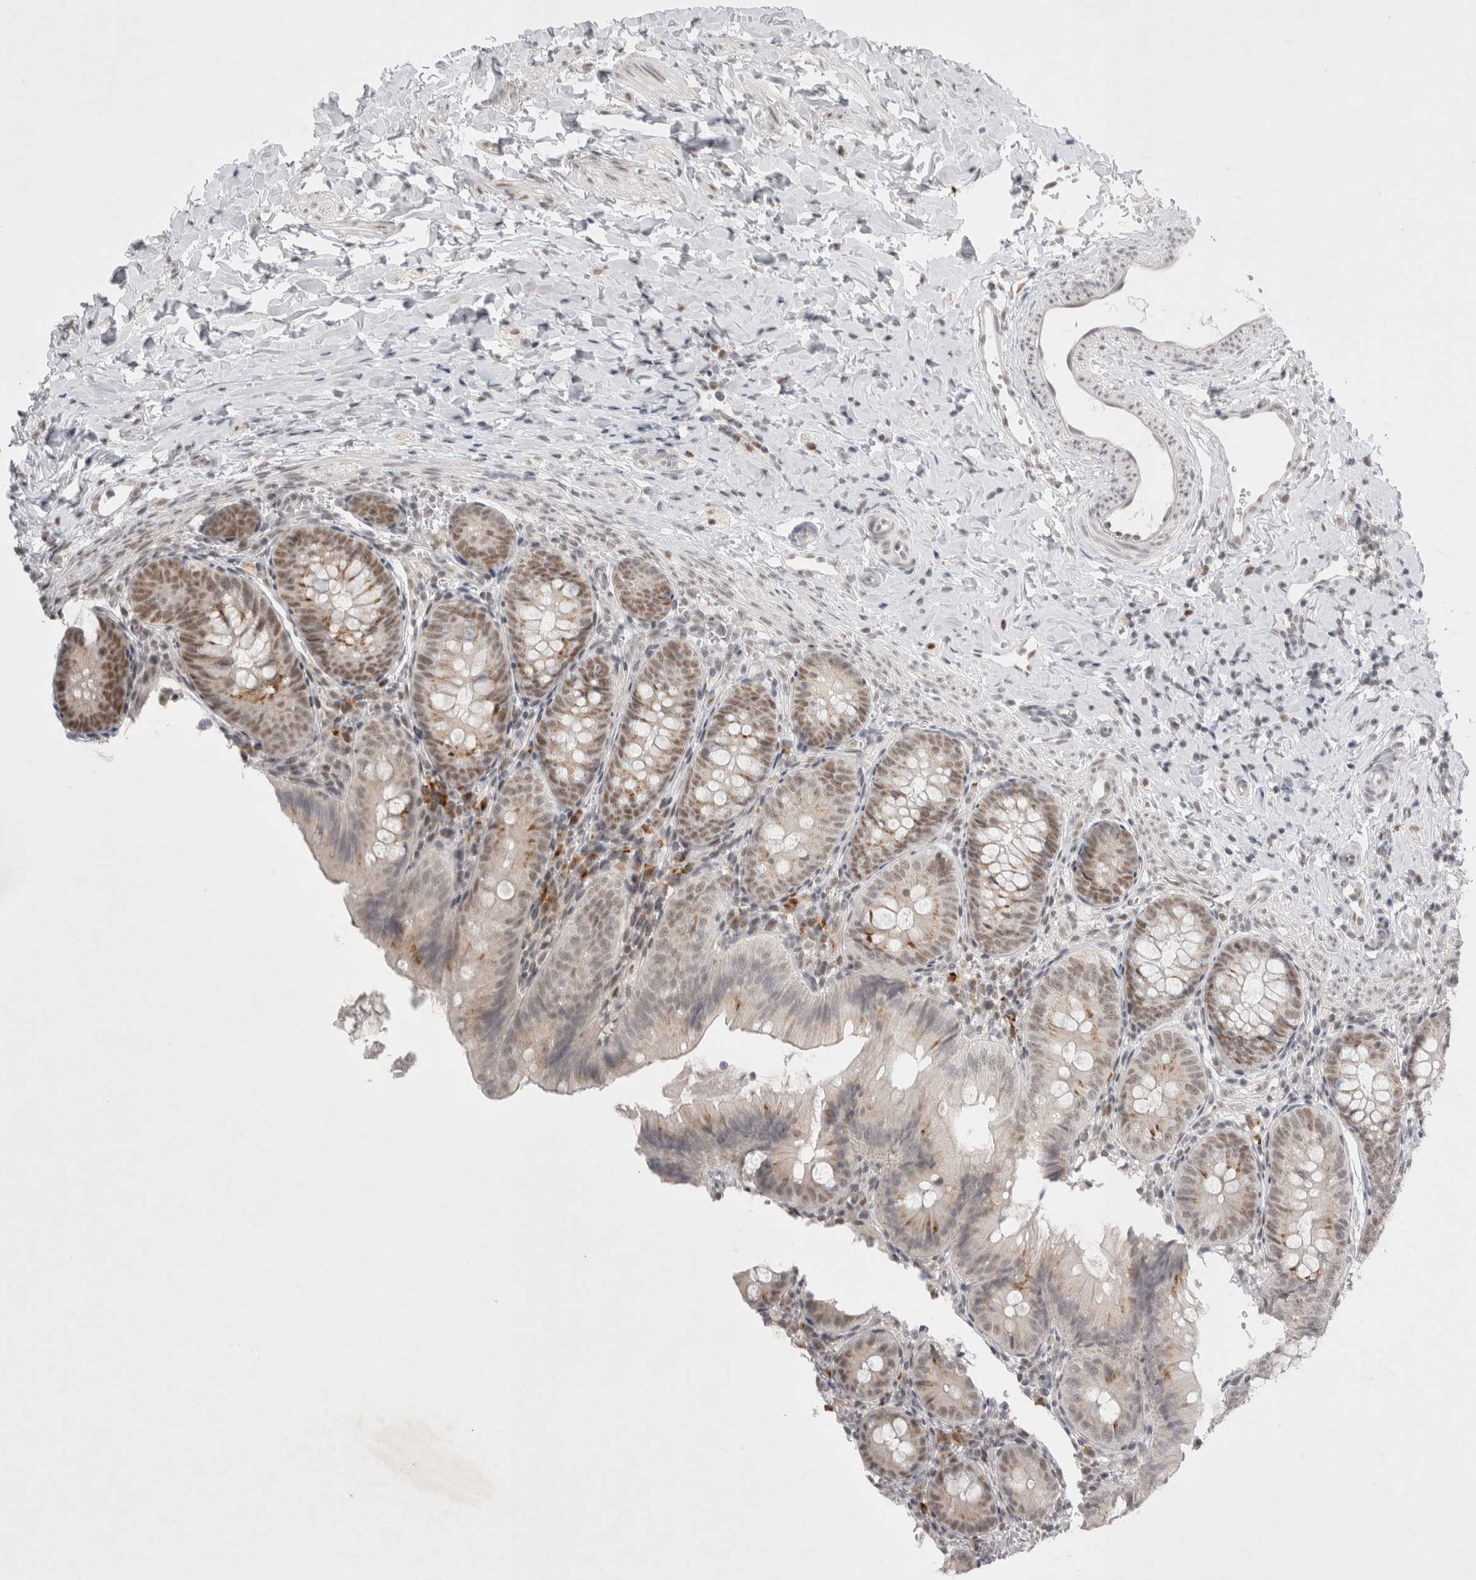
{"staining": {"intensity": "moderate", "quantity": "25%-75%", "location": "cytoplasmic/membranous,nuclear"}, "tissue": "appendix", "cell_type": "Glandular cells", "image_type": "normal", "snomed": [{"axis": "morphology", "description": "Normal tissue, NOS"}, {"axis": "topography", "description": "Appendix"}], "caption": "Appendix stained with IHC exhibits moderate cytoplasmic/membranous,nuclear staining in approximately 25%-75% of glandular cells. (DAB IHC with brightfield microscopy, high magnification).", "gene": "RECQL4", "patient": {"sex": "male", "age": 1}}